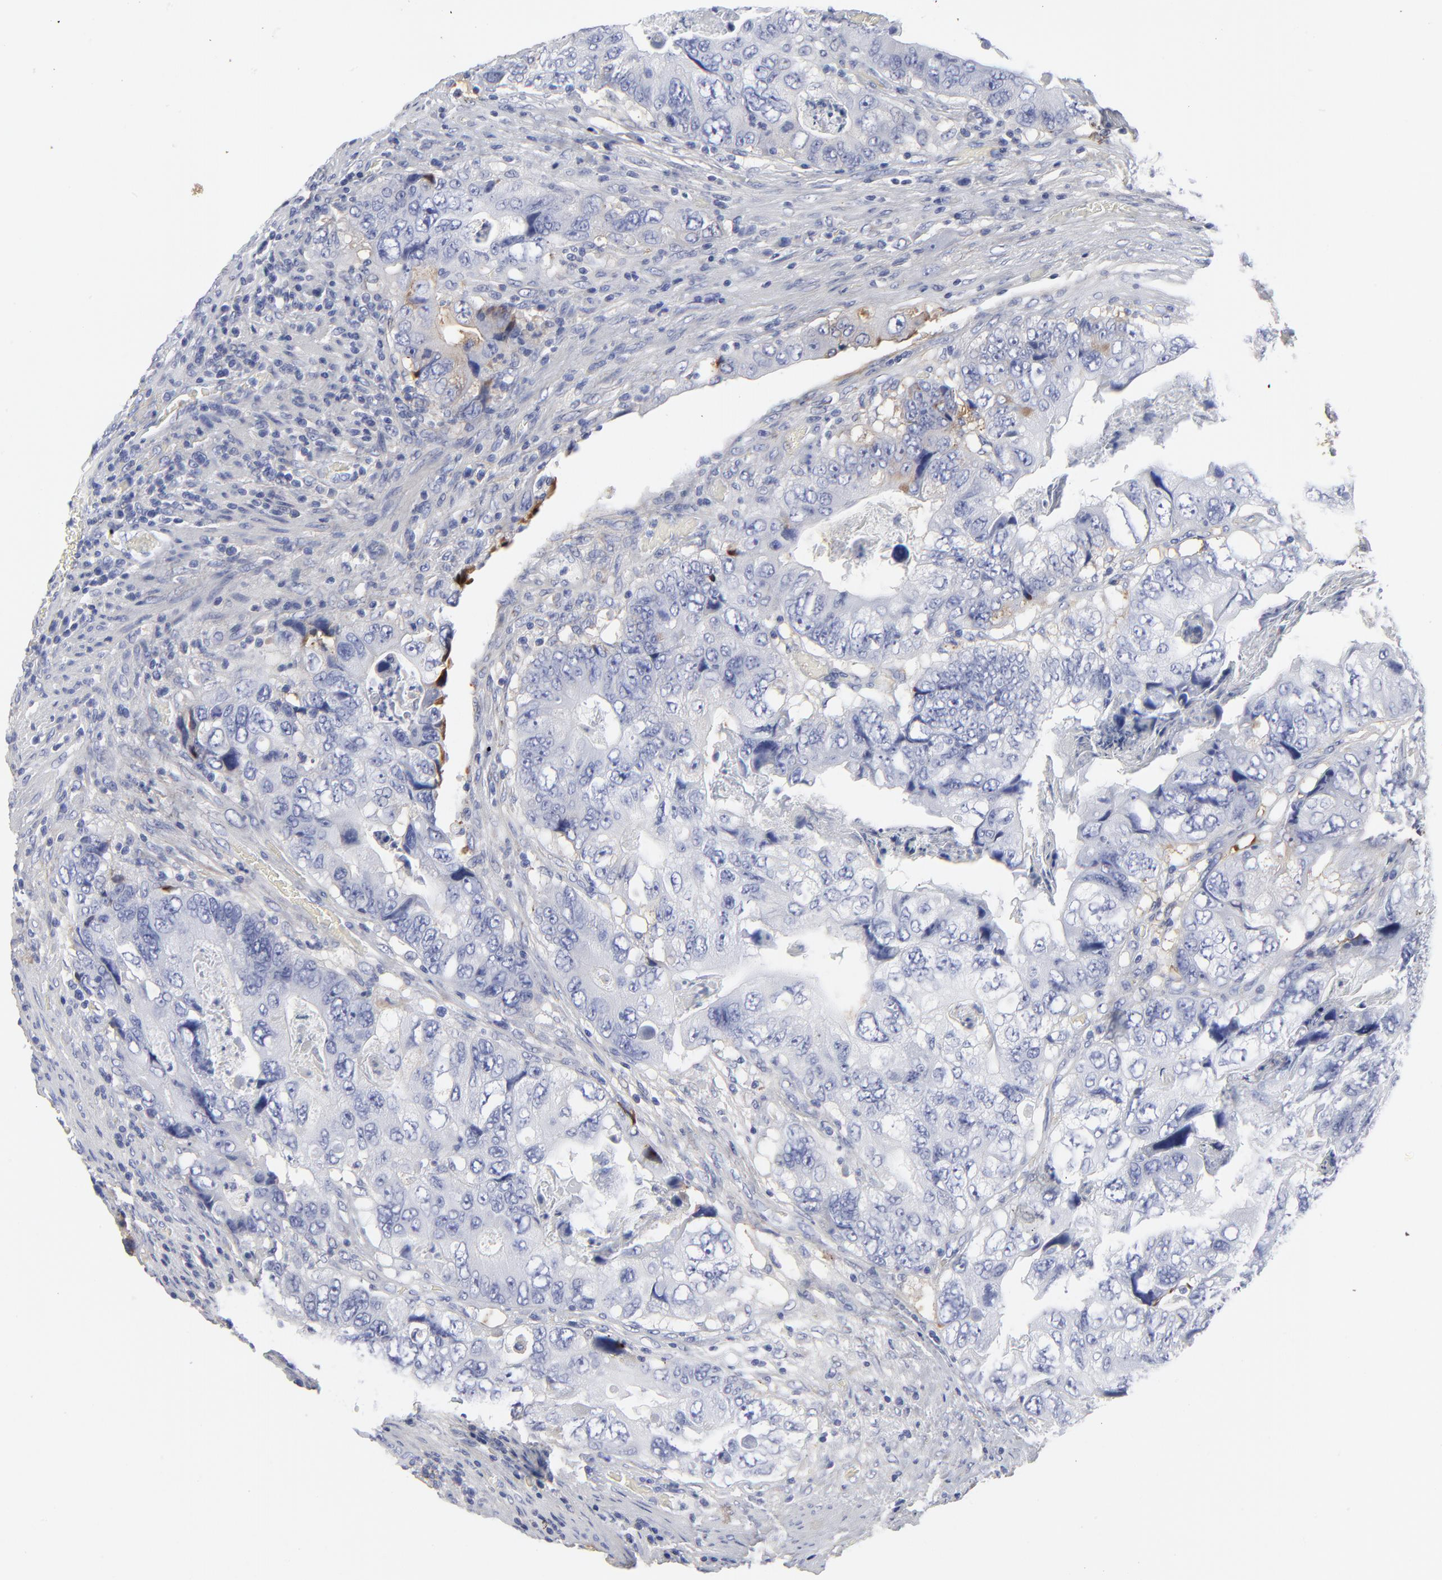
{"staining": {"intensity": "negative", "quantity": "none", "location": "none"}, "tissue": "colorectal cancer", "cell_type": "Tumor cells", "image_type": "cancer", "snomed": [{"axis": "morphology", "description": "Adenocarcinoma, NOS"}, {"axis": "topography", "description": "Rectum"}], "caption": "This is an immunohistochemistry histopathology image of human colorectal cancer. There is no positivity in tumor cells.", "gene": "DCN", "patient": {"sex": "female", "age": 82}}